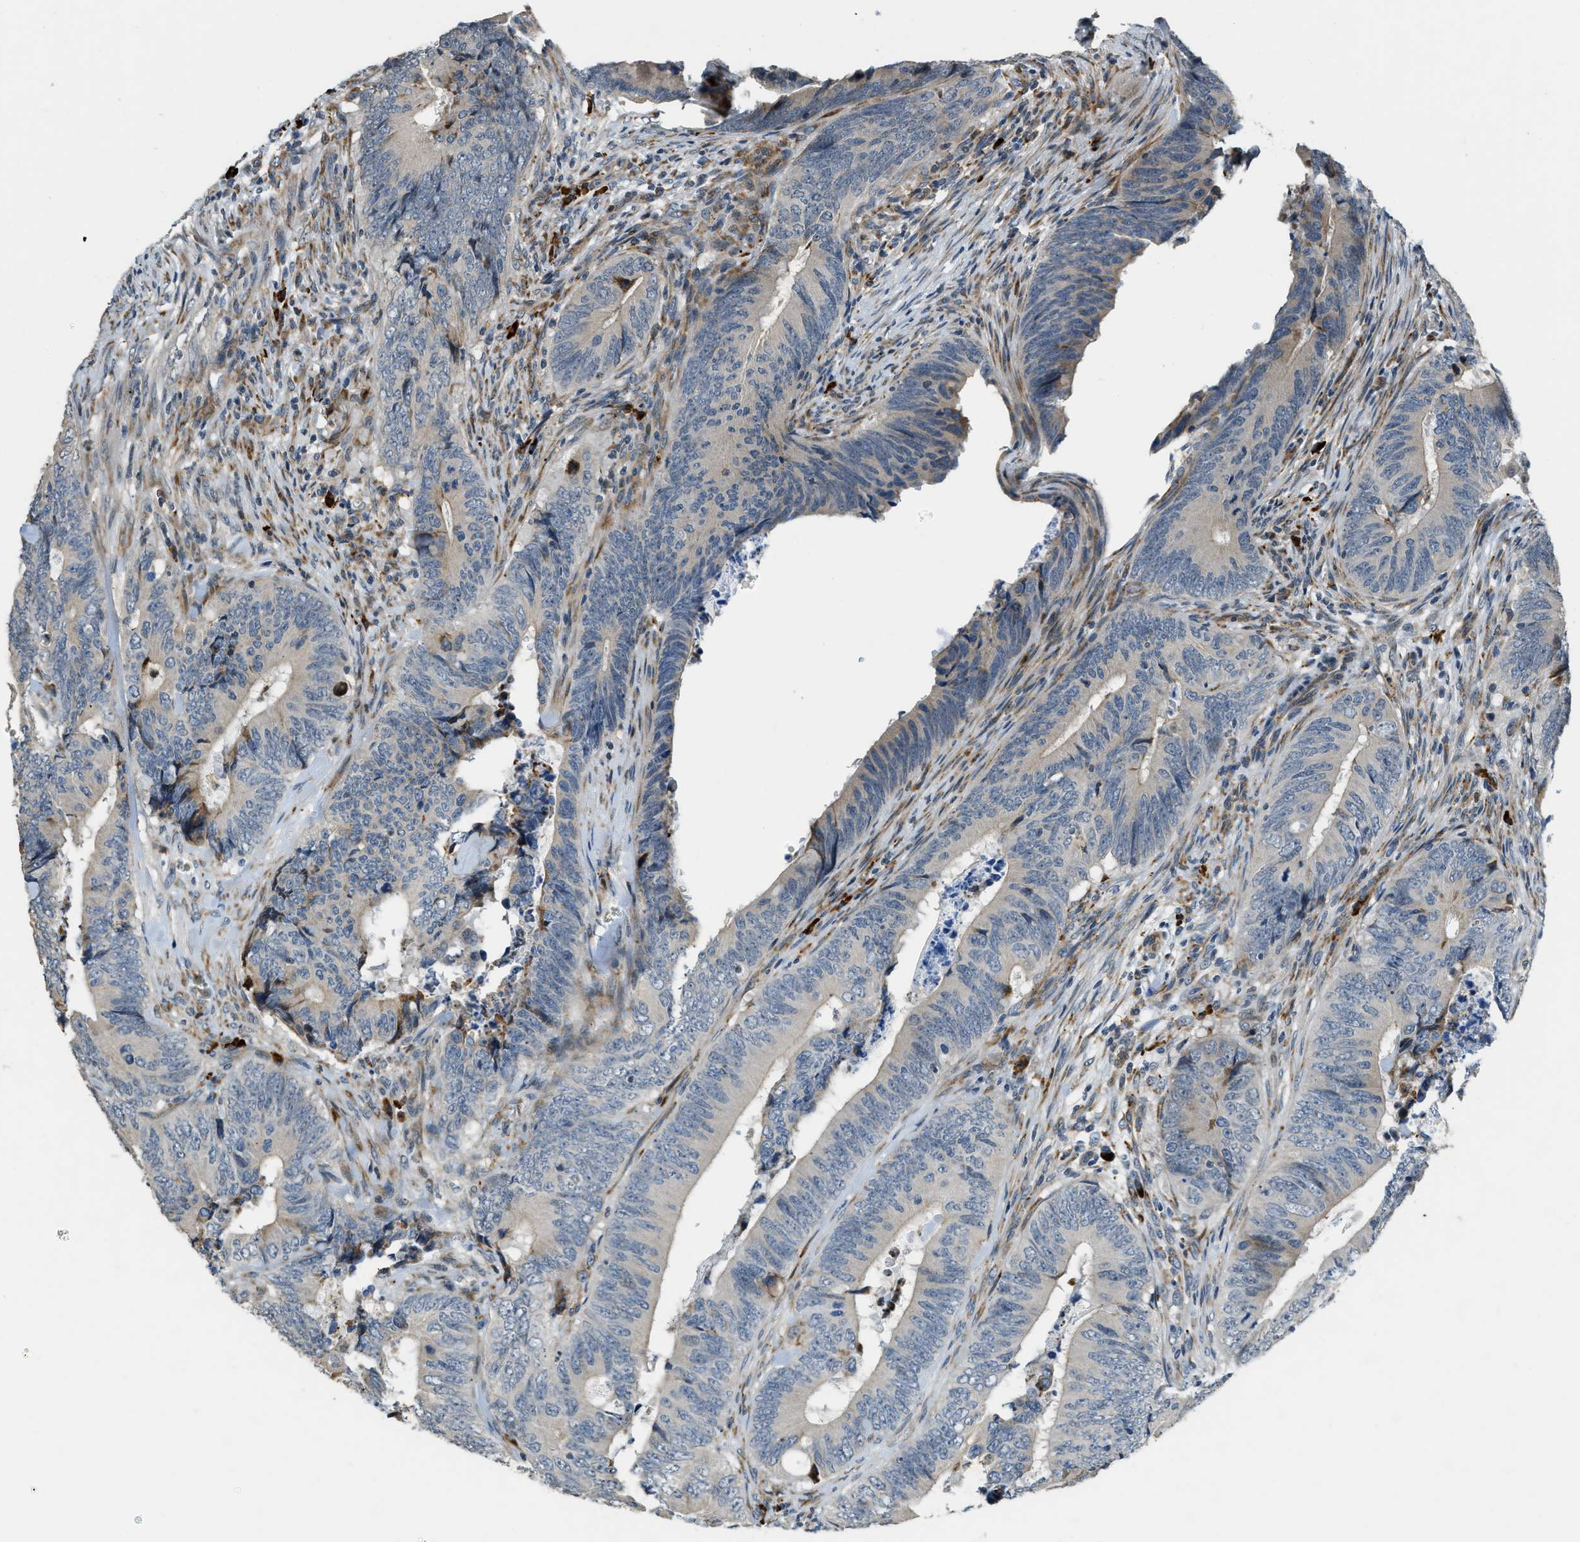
{"staining": {"intensity": "moderate", "quantity": "<25%", "location": "cytoplasmic/membranous"}, "tissue": "colorectal cancer", "cell_type": "Tumor cells", "image_type": "cancer", "snomed": [{"axis": "morphology", "description": "Normal tissue, NOS"}, {"axis": "morphology", "description": "Adenocarcinoma, NOS"}, {"axis": "topography", "description": "Colon"}], "caption": "A micrograph of human colorectal cancer stained for a protein demonstrates moderate cytoplasmic/membranous brown staining in tumor cells.", "gene": "HERC2", "patient": {"sex": "male", "age": 56}}